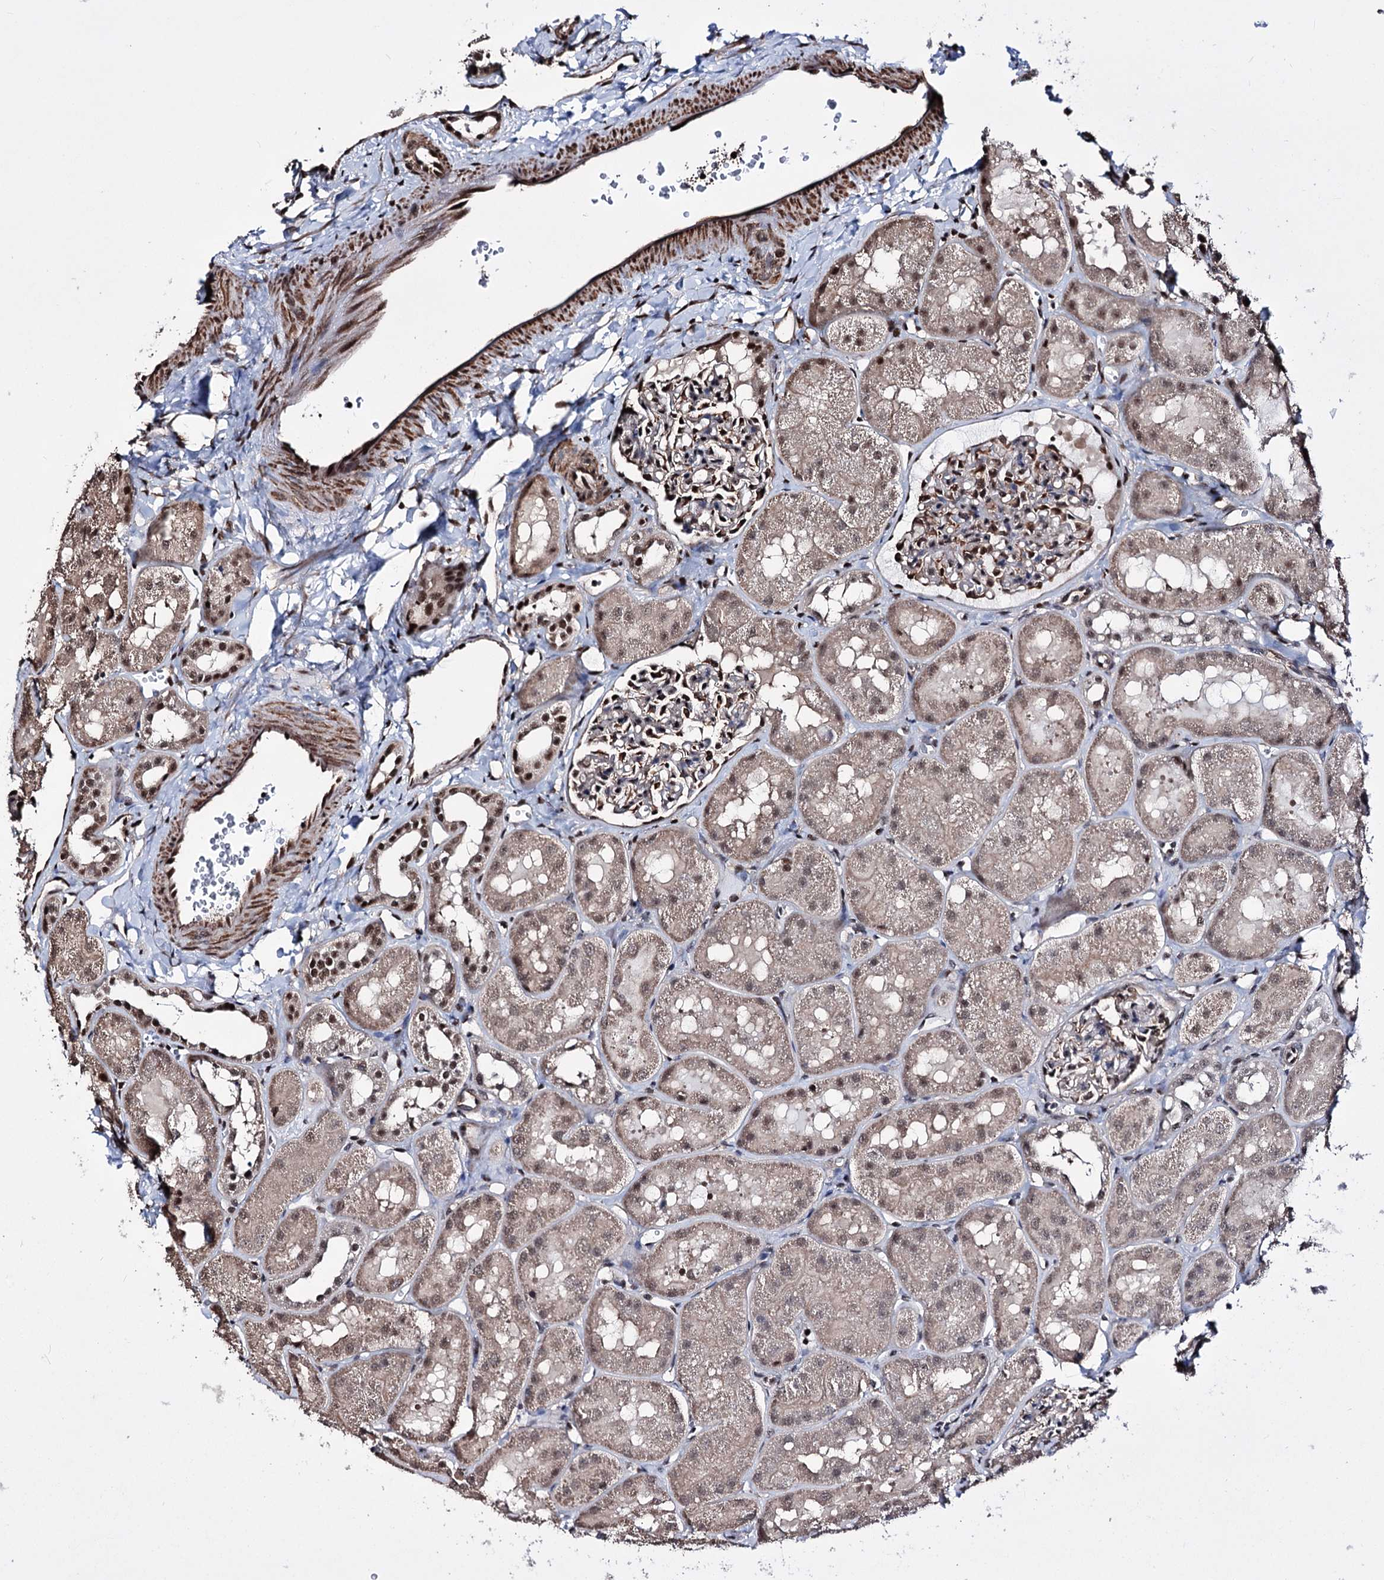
{"staining": {"intensity": "moderate", "quantity": "25%-75%", "location": "cytoplasmic/membranous,nuclear"}, "tissue": "kidney", "cell_type": "Cells in glomeruli", "image_type": "normal", "snomed": [{"axis": "morphology", "description": "Normal tissue, NOS"}, {"axis": "topography", "description": "Kidney"}, {"axis": "topography", "description": "Urinary bladder"}], "caption": "This histopathology image exhibits immunohistochemistry (IHC) staining of unremarkable human kidney, with medium moderate cytoplasmic/membranous,nuclear positivity in approximately 25%-75% of cells in glomeruli.", "gene": "CHMP7", "patient": {"sex": "male", "age": 16}}